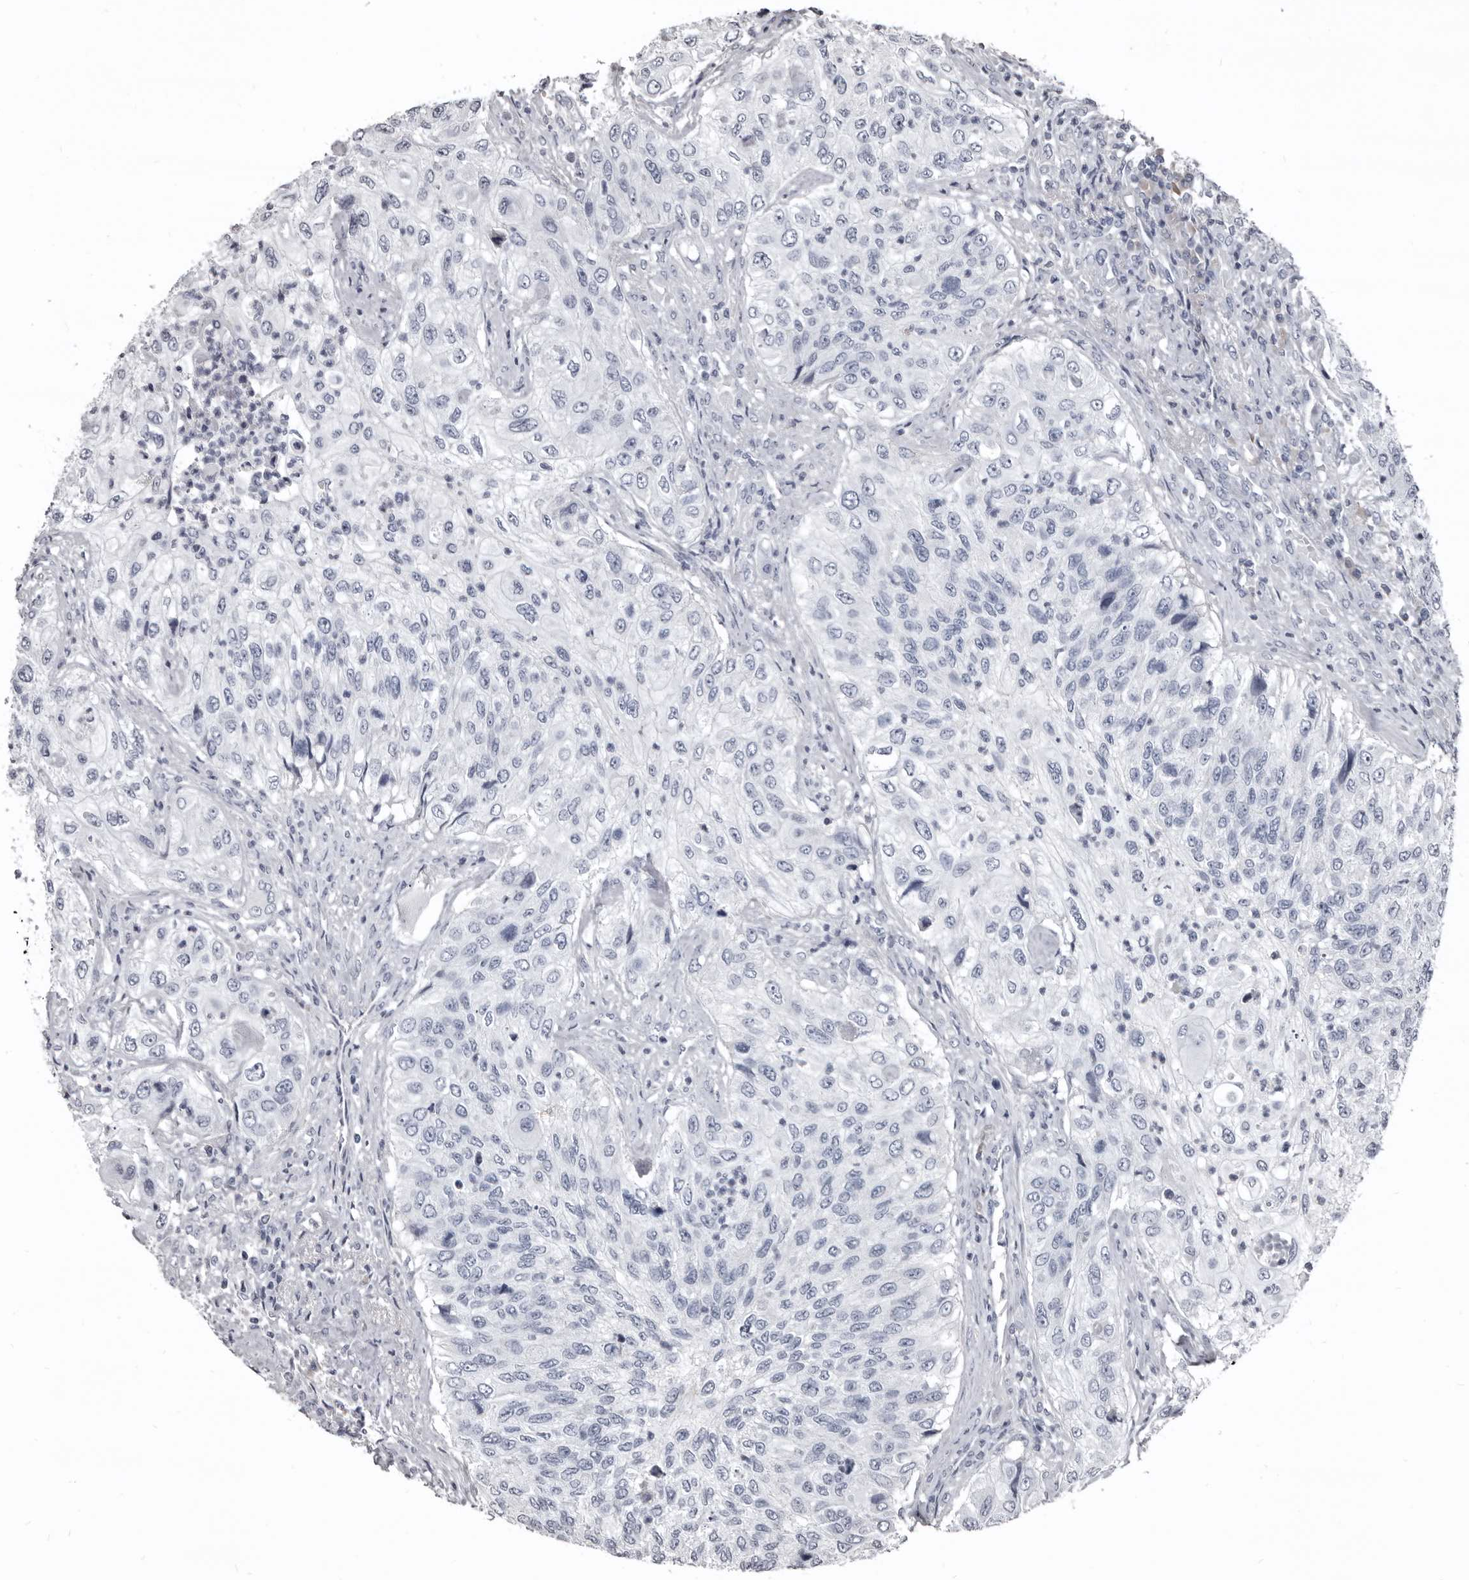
{"staining": {"intensity": "negative", "quantity": "none", "location": "none"}, "tissue": "urothelial cancer", "cell_type": "Tumor cells", "image_type": "cancer", "snomed": [{"axis": "morphology", "description": "Urothelial carcinoma, High grade"}, {"axis": "topography", "description": "Urinary bladder"}], "caption": "Tumor cells show no significant expression in high-grade urothelial carcinoma. (Stains: DAB (3,3'-diaminobenzidine) IHC with hematoxylin counter stain, Microscopy: brightfield microscopy at high magnification).", "gene": "GREB1", "patient": {"sex": "female", "age": 60}}